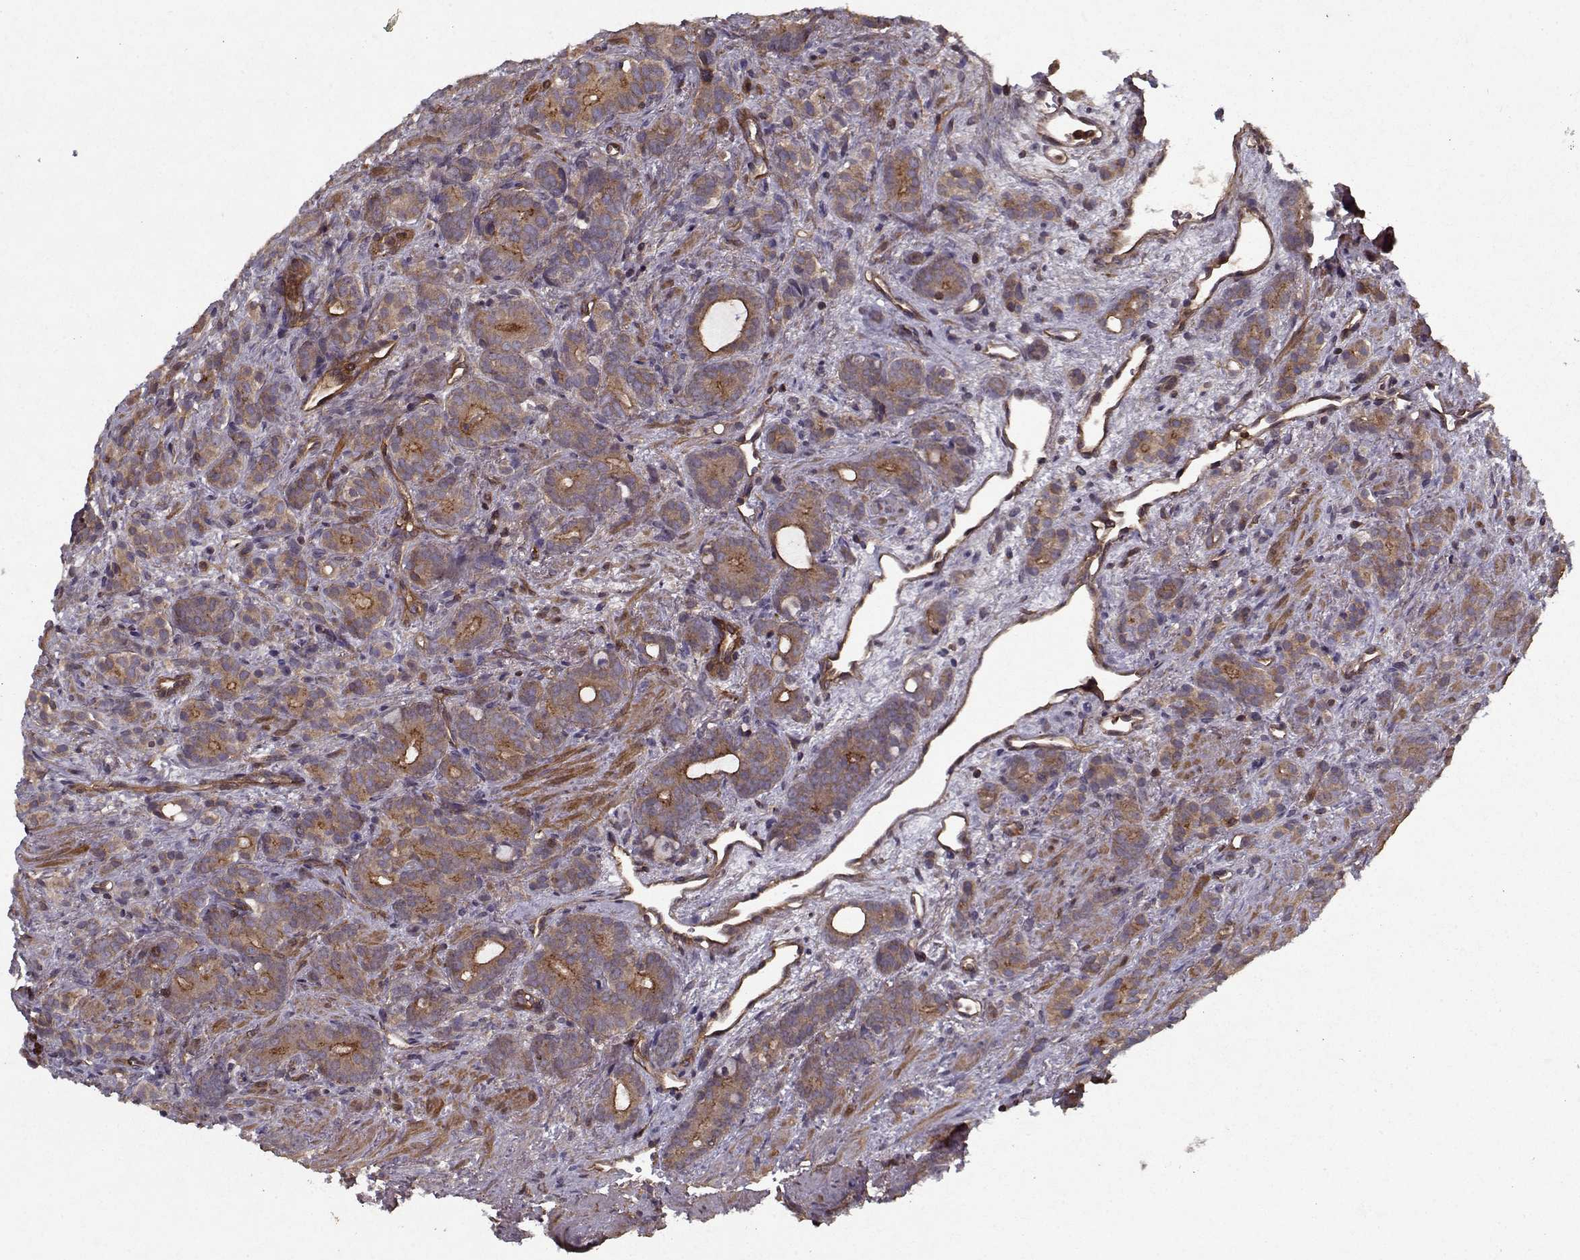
{"staining": {"intensity": "strong", "quantity": "<25%", "location": "cytoplasmic/membranous"}, "tissue": "prostate cancer", "cell_type": "Tumor cells", "image_type": "cancer", "snomed": [{"axis": "morphology", "description": "Adenocarcinoma, High grade"}, {"axis": "topography", "description": "Prostate"}], "caption": "IHC staining of high-grade adenocarcinoma (prostate), which exhibits medium levels of strong cytoplasmic/membranous positivity in about <25% of tumor cells indicating strong cytoplasmic/membranous protein positivity. The staining was performed using DAB (brown) for protein detection and nuclei were counterstained in hematoxylin (blue).", "gene": "PPP1R12A", "patient": {"sex": "male", "age": 84}}